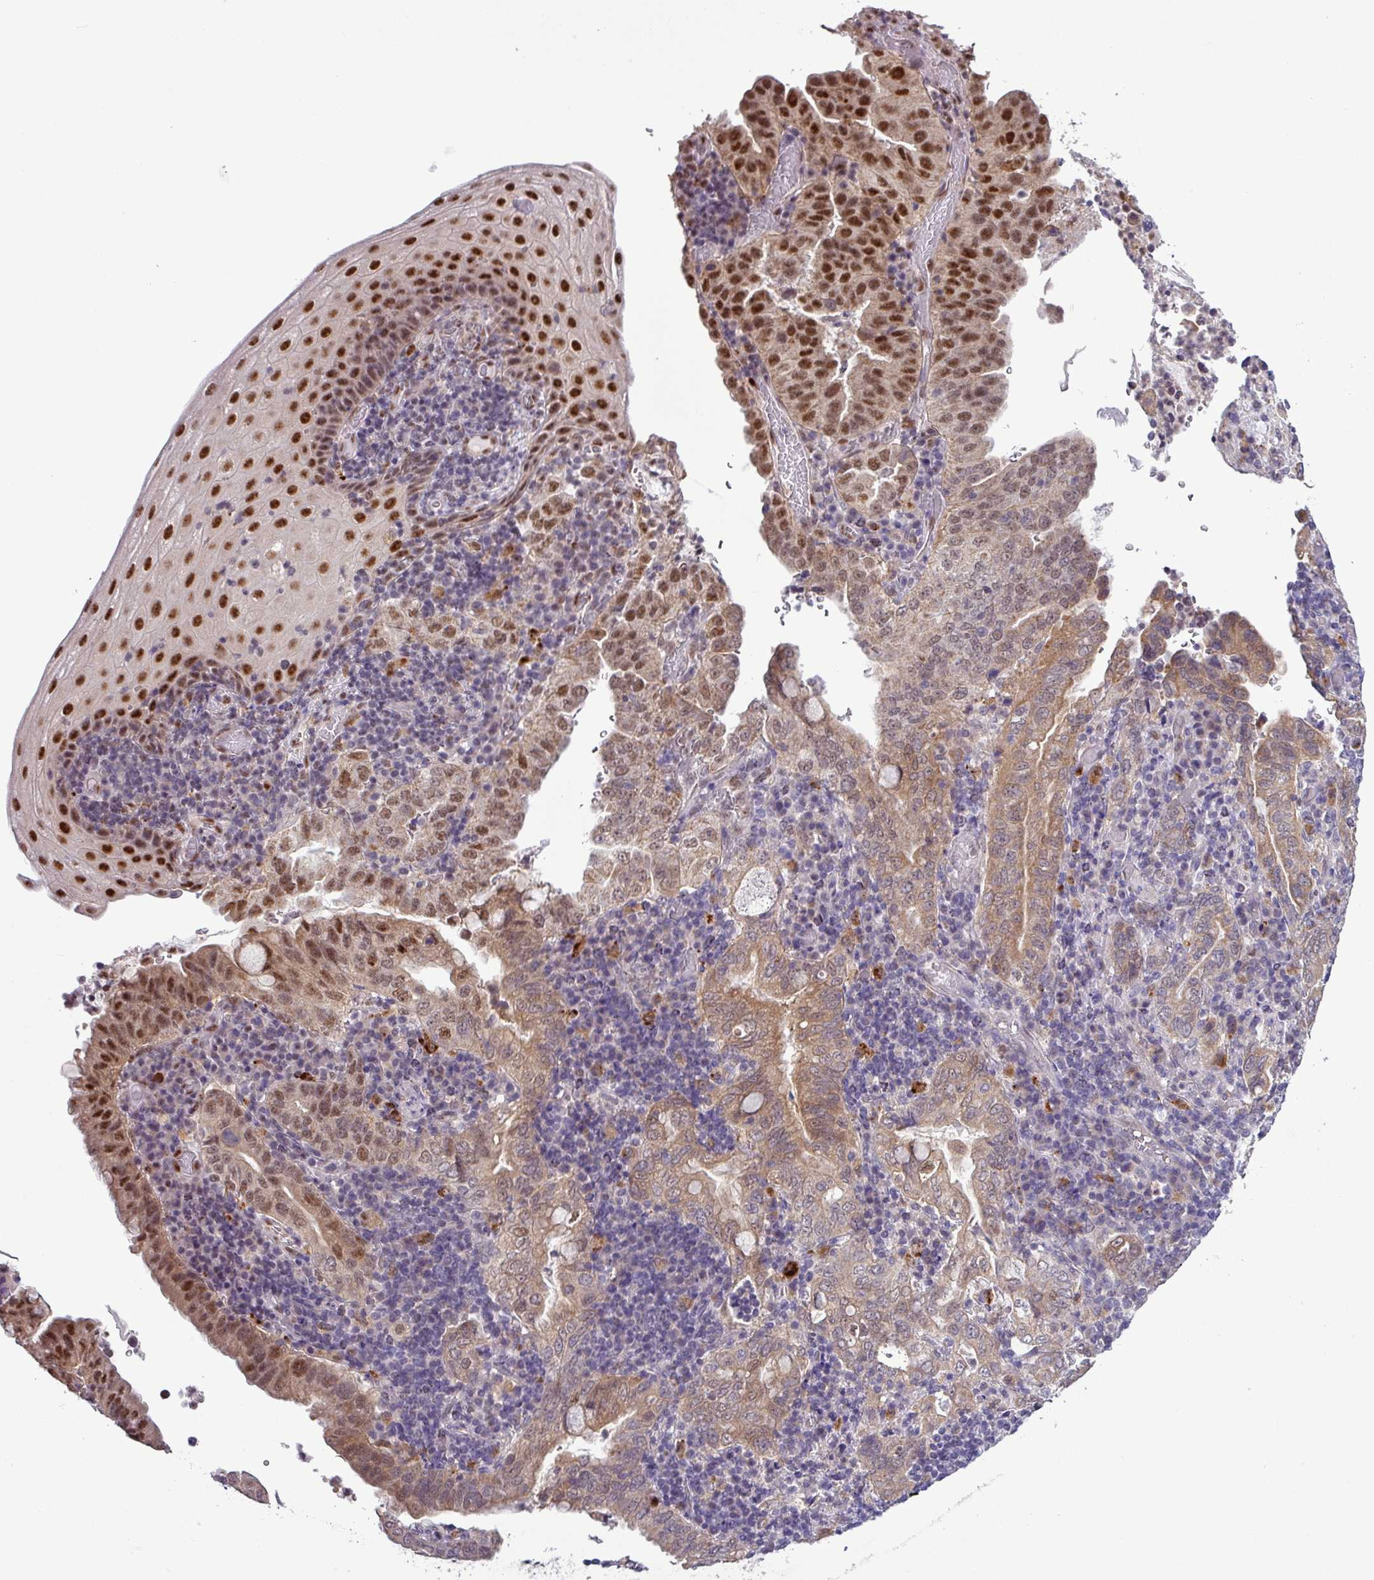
{"staining": {"intensity": "moderate", "quantity": ">75%", "location": "cytoplasmic/membranous,nuclear"}, "tissue": "stomach cancer", "cell_type": "Tumor cells", "image_type": "cancer", "snomed": [{"axis": "morphology", "description": "Normal tissue, NOS"}, {"axis": "morphology", "description": "Adenocarcinoma, NOS"}, {"axis": "topography", "description": "Esophagus"}, {"axis": "topography", "description": "Stomach, upper"}, {"axis": "topography", "description": "Peripheral nerve tissue"}], "caption": "Adenocarcinoma (stomach) tissue demonstrates moderate cytoplasmic/membranous and nuclear staining in about >75% of tumor cells, visualized by immunohistochemistry.", "gene": "ZNF217", "patient": {"sex": "male", "age": 62}}